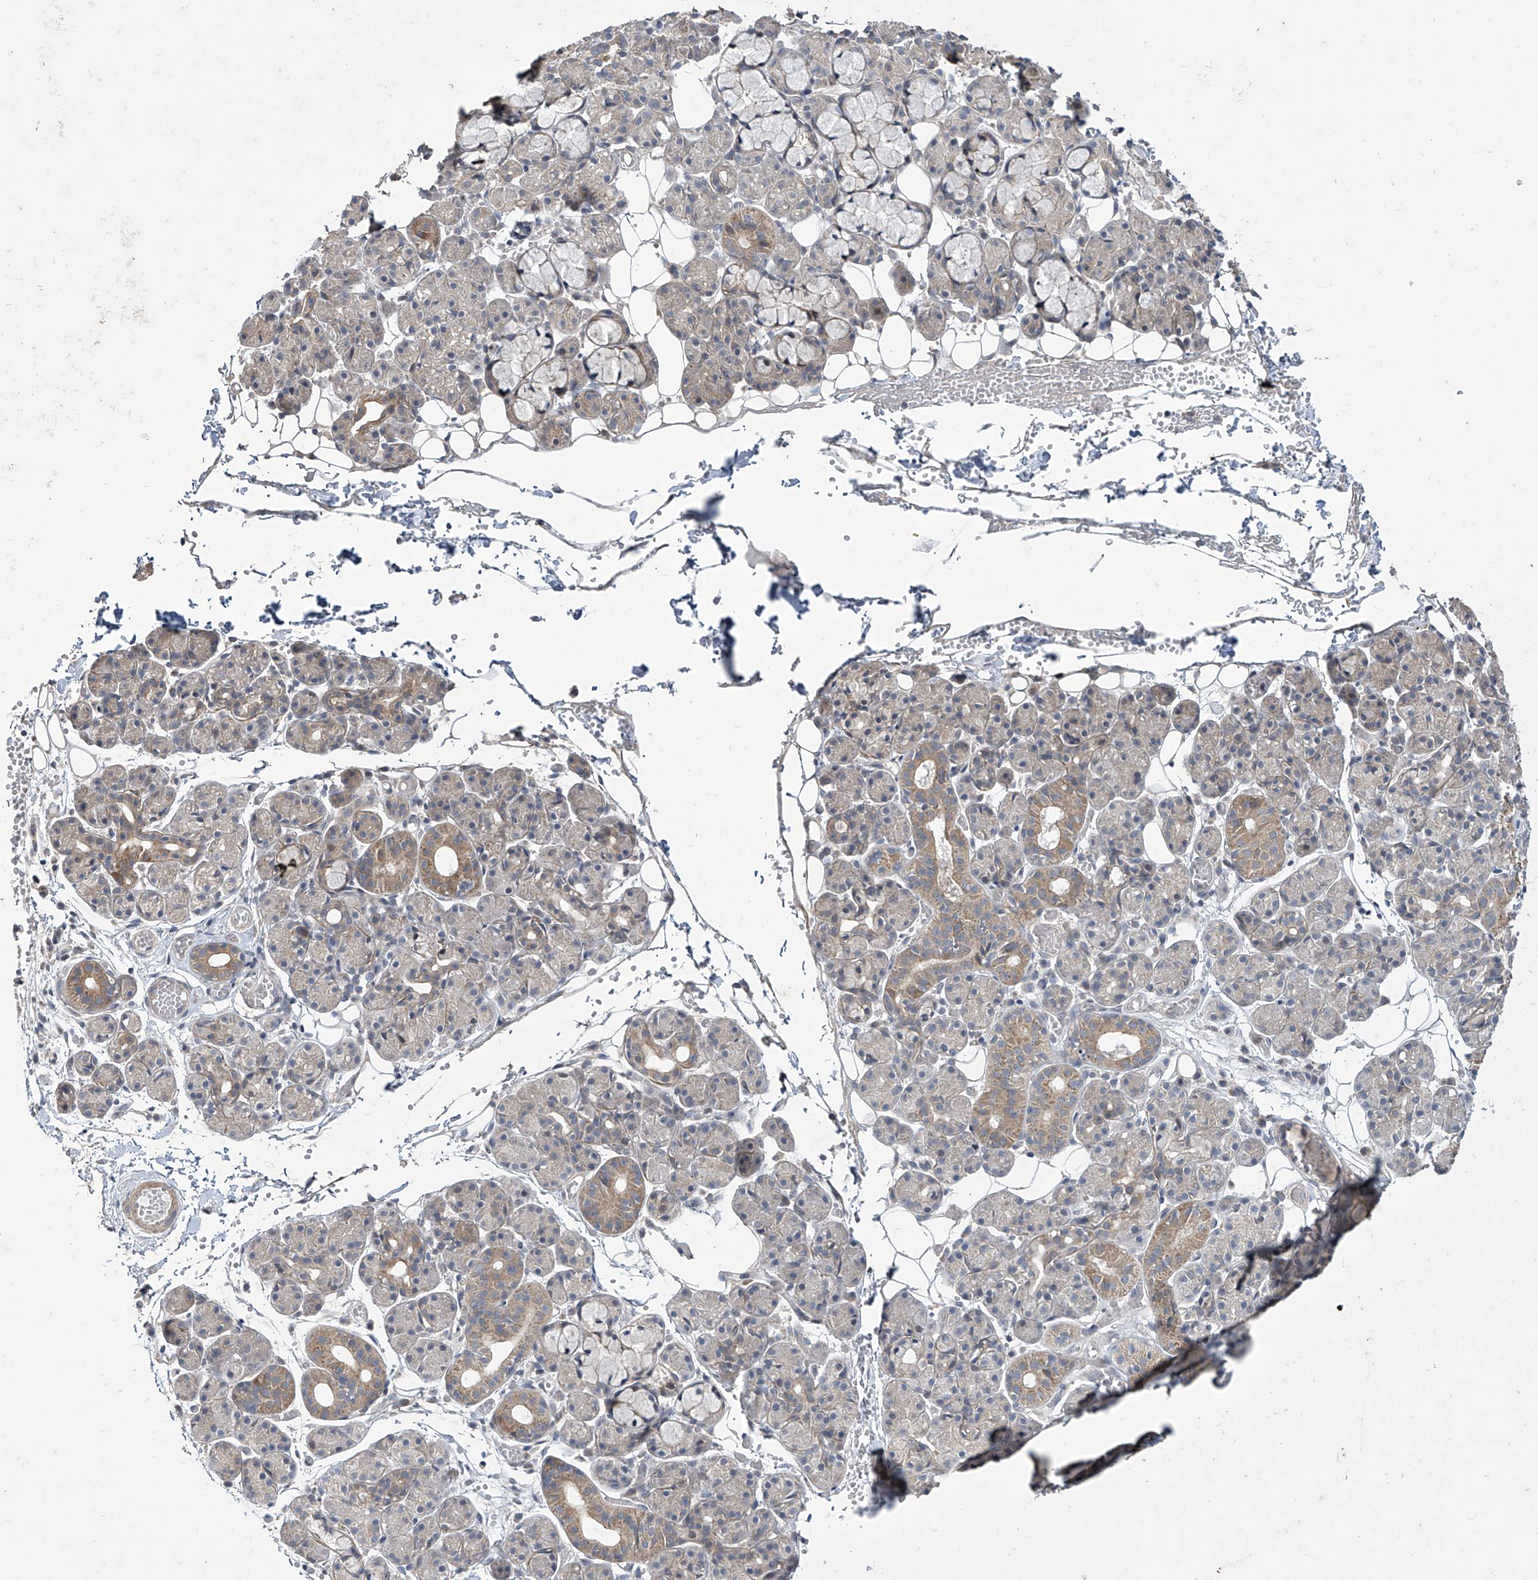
{"staining": {"intensity": "moderate", "quantity": "<25%", "location": "cytoplasmic/membranous"}, "tissue": "salivary gland", "cell_type": "Glandular cells", "image_type": "normal", "snomed": [{"axis": "morphology", "description": "Normal tissue, NOS"}, {"axis": "topography", "description": "Salivary gland"}], "caption": "DAB (3,3'-diaminobenzidine) immunohistochemical staining of unremarkable human salivary gland reveals moderate cytoplasmic/membranous protein expression in about <25% of glandular cells.", "gene": "TRIM60", "patient": {"sex": "male", "age": 63}}